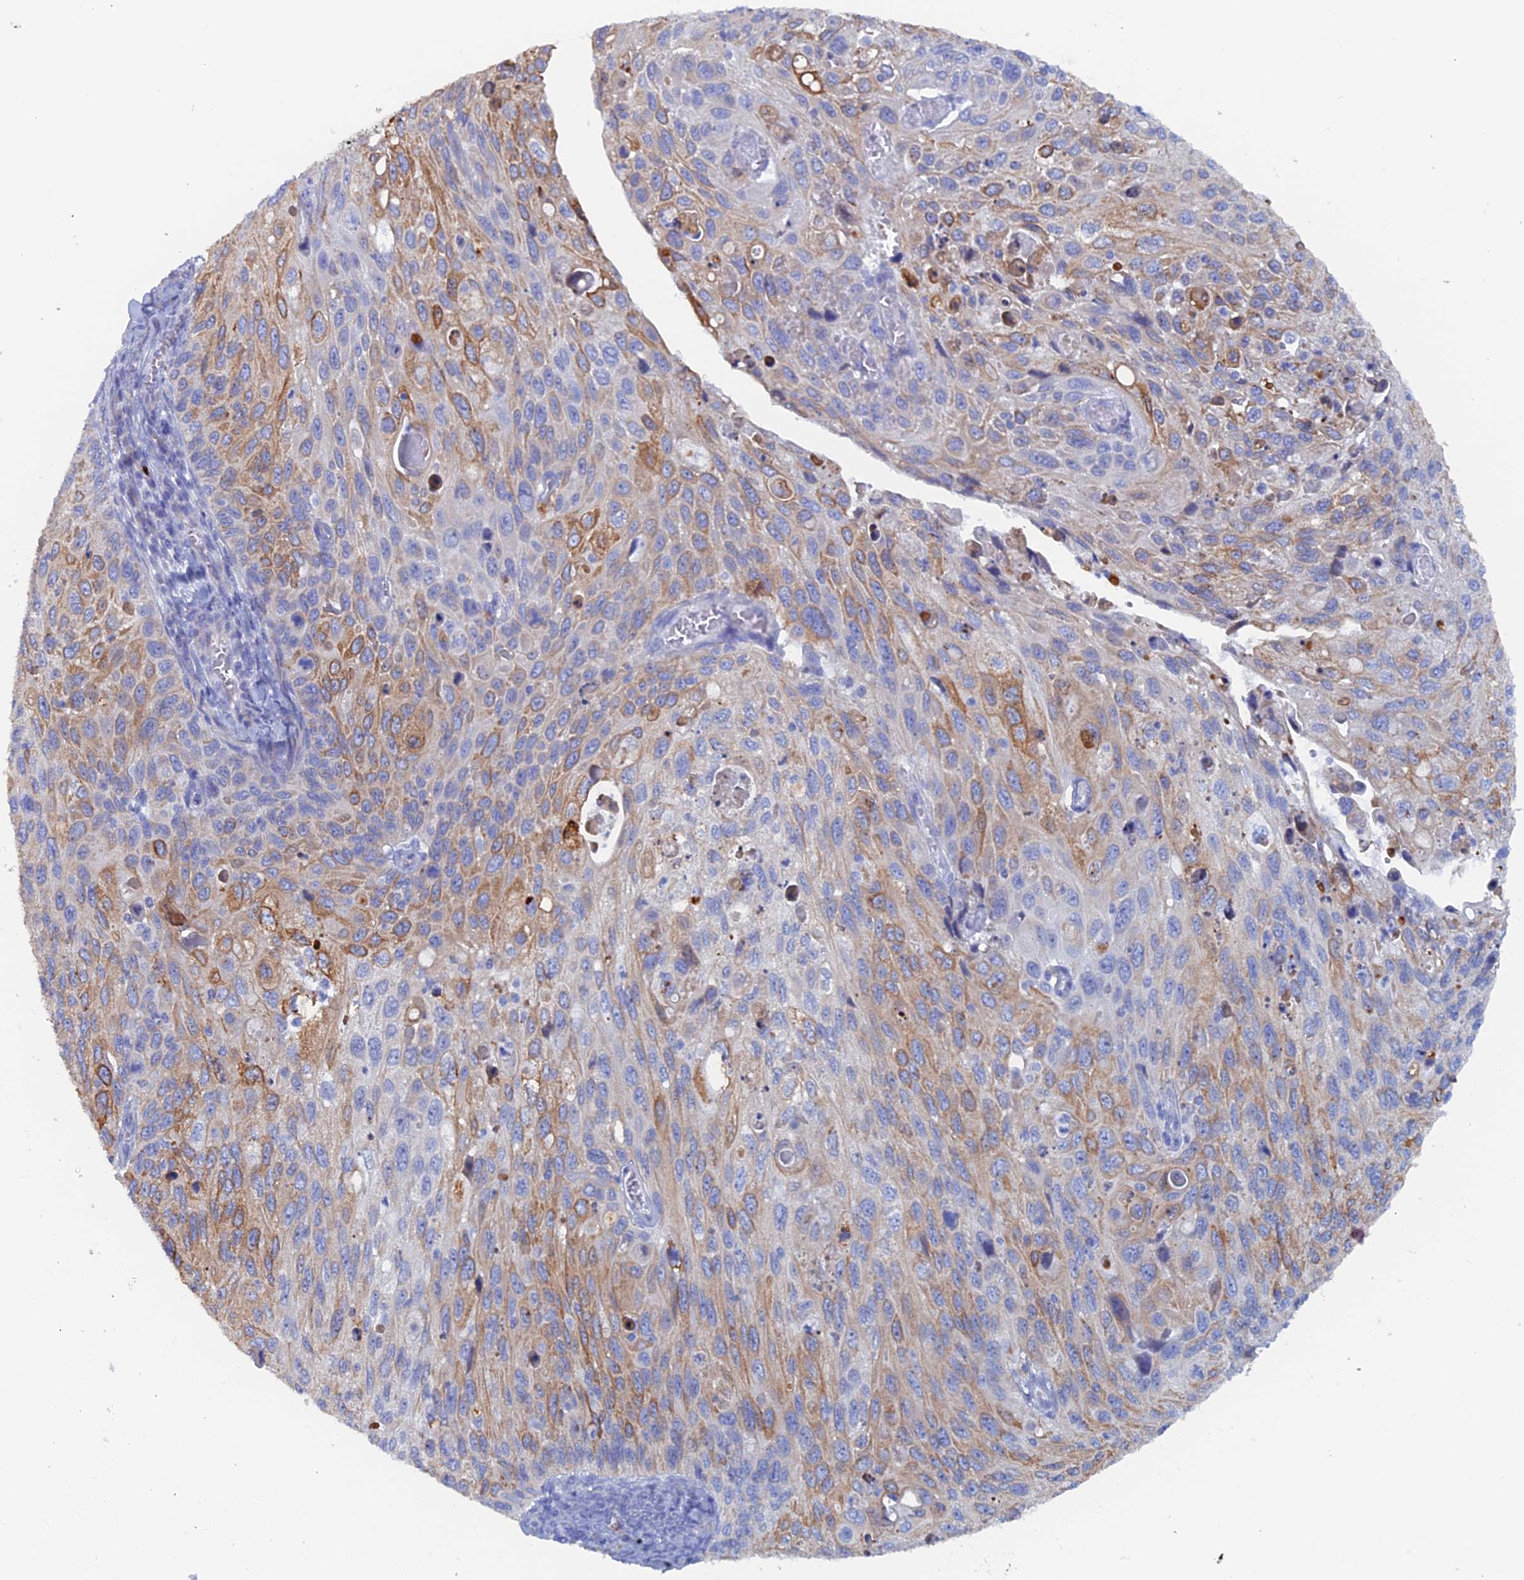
{"staining": {"intensity": "moderate", "quantity": "25%-75%", "location": "cytoplasmic/membranous"}, "tissue": "cervical cancer", "cell_type": "Tumor cells", "image_type": "cancer", "snomed": [{"axis": "morphology", "description": "Squamous cell carcinoma, NOS"}, {"axis": "topography", "description": "Cervix"}], "caption": "IHC of human cervical cancer (squamous cell carcinoma) shows medium levels of moderate cytoplasmic/membranous expression in about 25%-75% of tumor cells.", "gene": "COG7", "patient": {"sex": "female", "age": 70}}